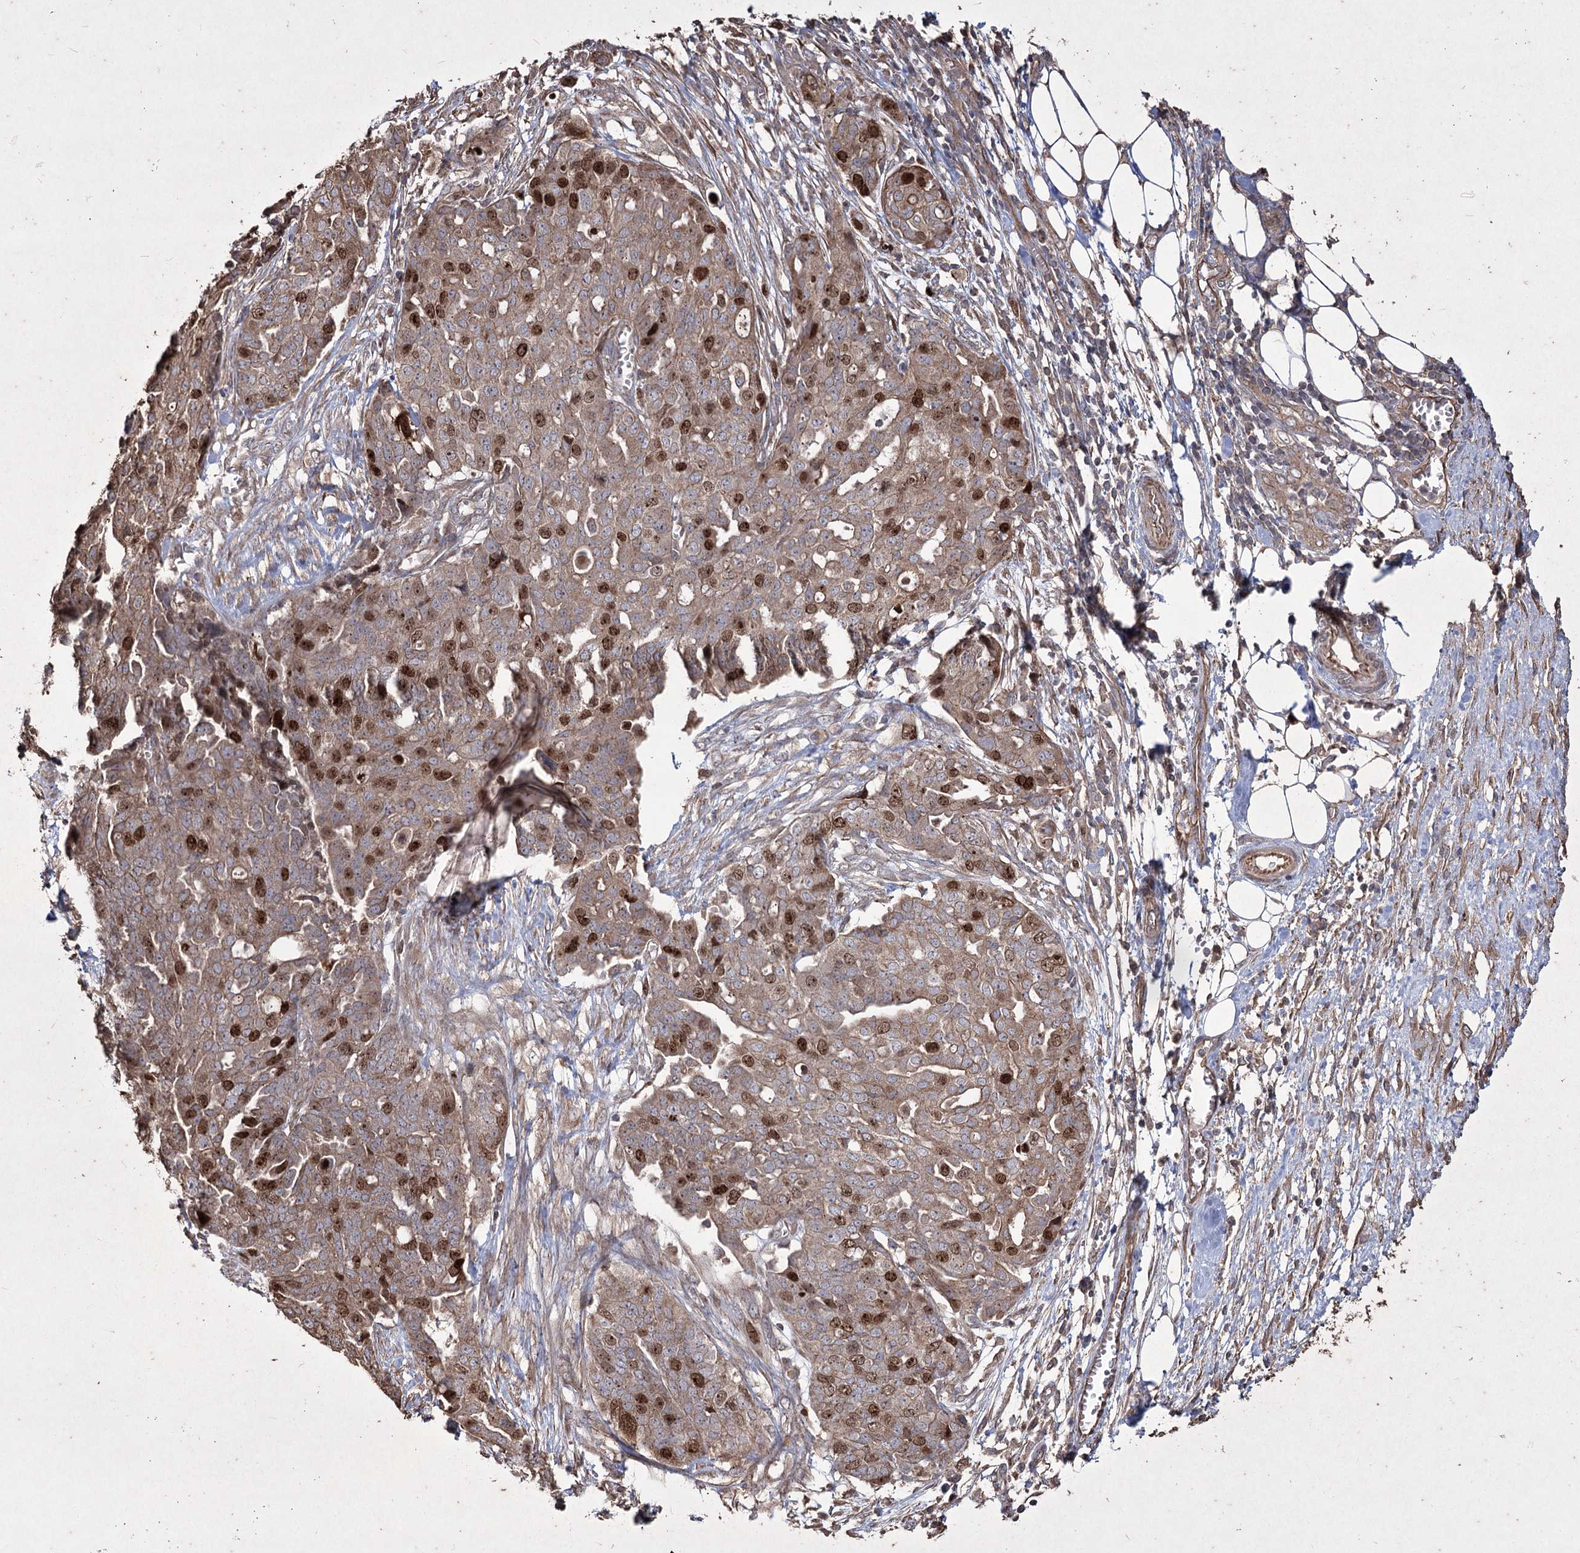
{"staining": {"intensity": "moderate", "quantity": ">75%", "location": "cytoplasmic/membranous,nuclear"}, "tissue": "ovarian cancer", "cell_type": "Tumor cells", "image_type": "cancer", "snomed": [{"axis": "morphology", "description": "Cystadenocarcinoma, serous, NOS"}, {"axis": "topography", "description": "Soft tissue"}, {"axis": "topography", "description": "Ovary"}], "caption": "Immunohistochemical staining of ovarian cancer (serous cystadenocarcinoma) exhibits medium levels of moderate cytoplasmic/membranous and nuclear staining in approximately >75% of tumor cells. The protein is stained brown, and the nuclei are stained in blue (DAB IHC with brightfield microscopy, high magnification).", "gene": "PRC1", "patient": {"sex": "female", "age": 57}}